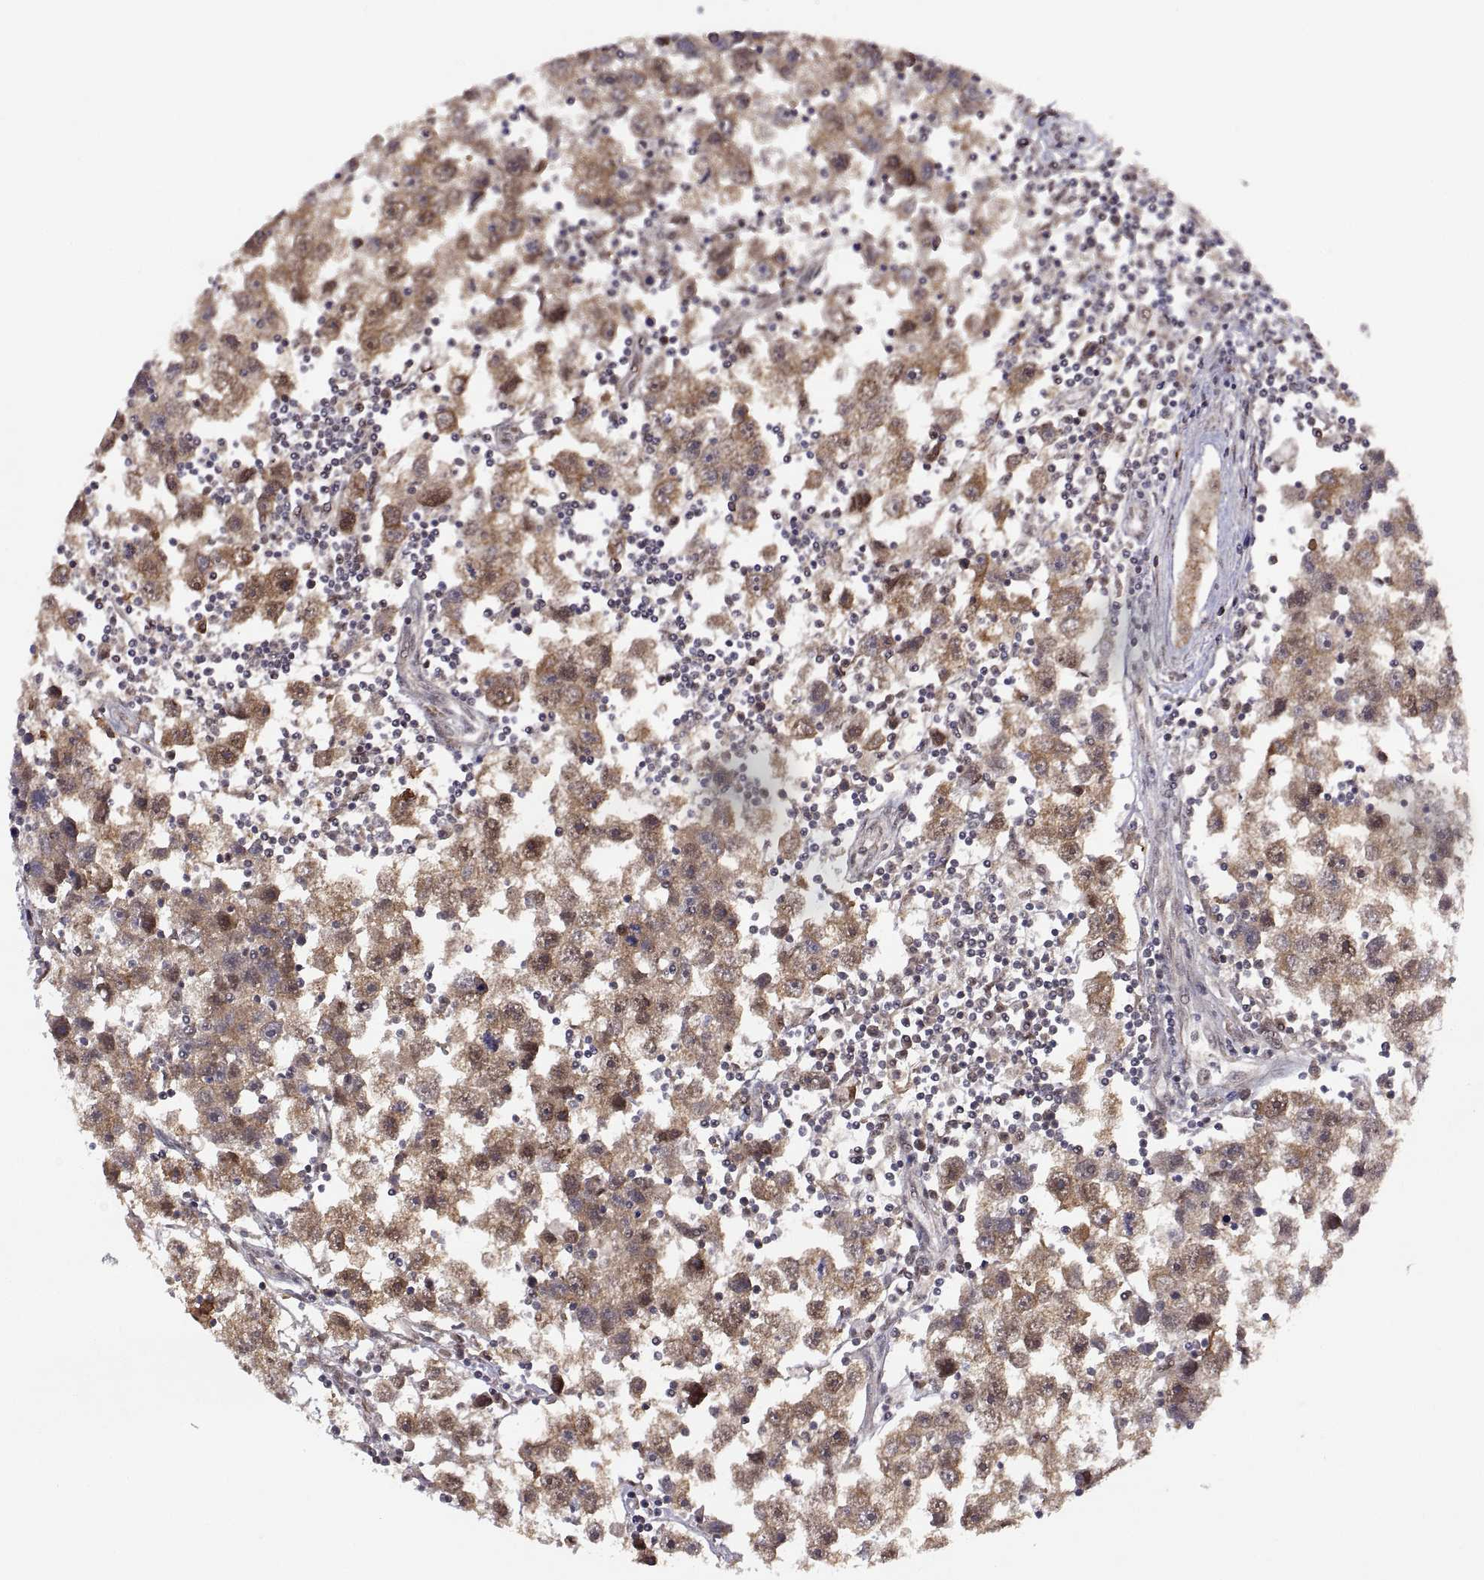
{"staining": {"intensity": "moderate", "quantity": ">75%", "location": "cytoplasmic/membranous"}, "tissue": "testis cancer", "cell_type": "Tumor cells", "image_type": "cancer", "snomed": [{"axis": "morphology", "description": "Seminoma, NOS"}, {"axis": "topography", "description": "Testis"}], "caption": "A high-resolution photomicrograph shows IHC staining of testis cancer (seminoma), which reveals moderate cytoplasmic/membranous staining in about >75% of tumor cells. The protein is stained brown, and the nuclei are stained in blue (DAB IHC with brightfield microscopy, high magnification).", "gene": "PSMC2", "patient": {"sex": "male", "age": 30}}